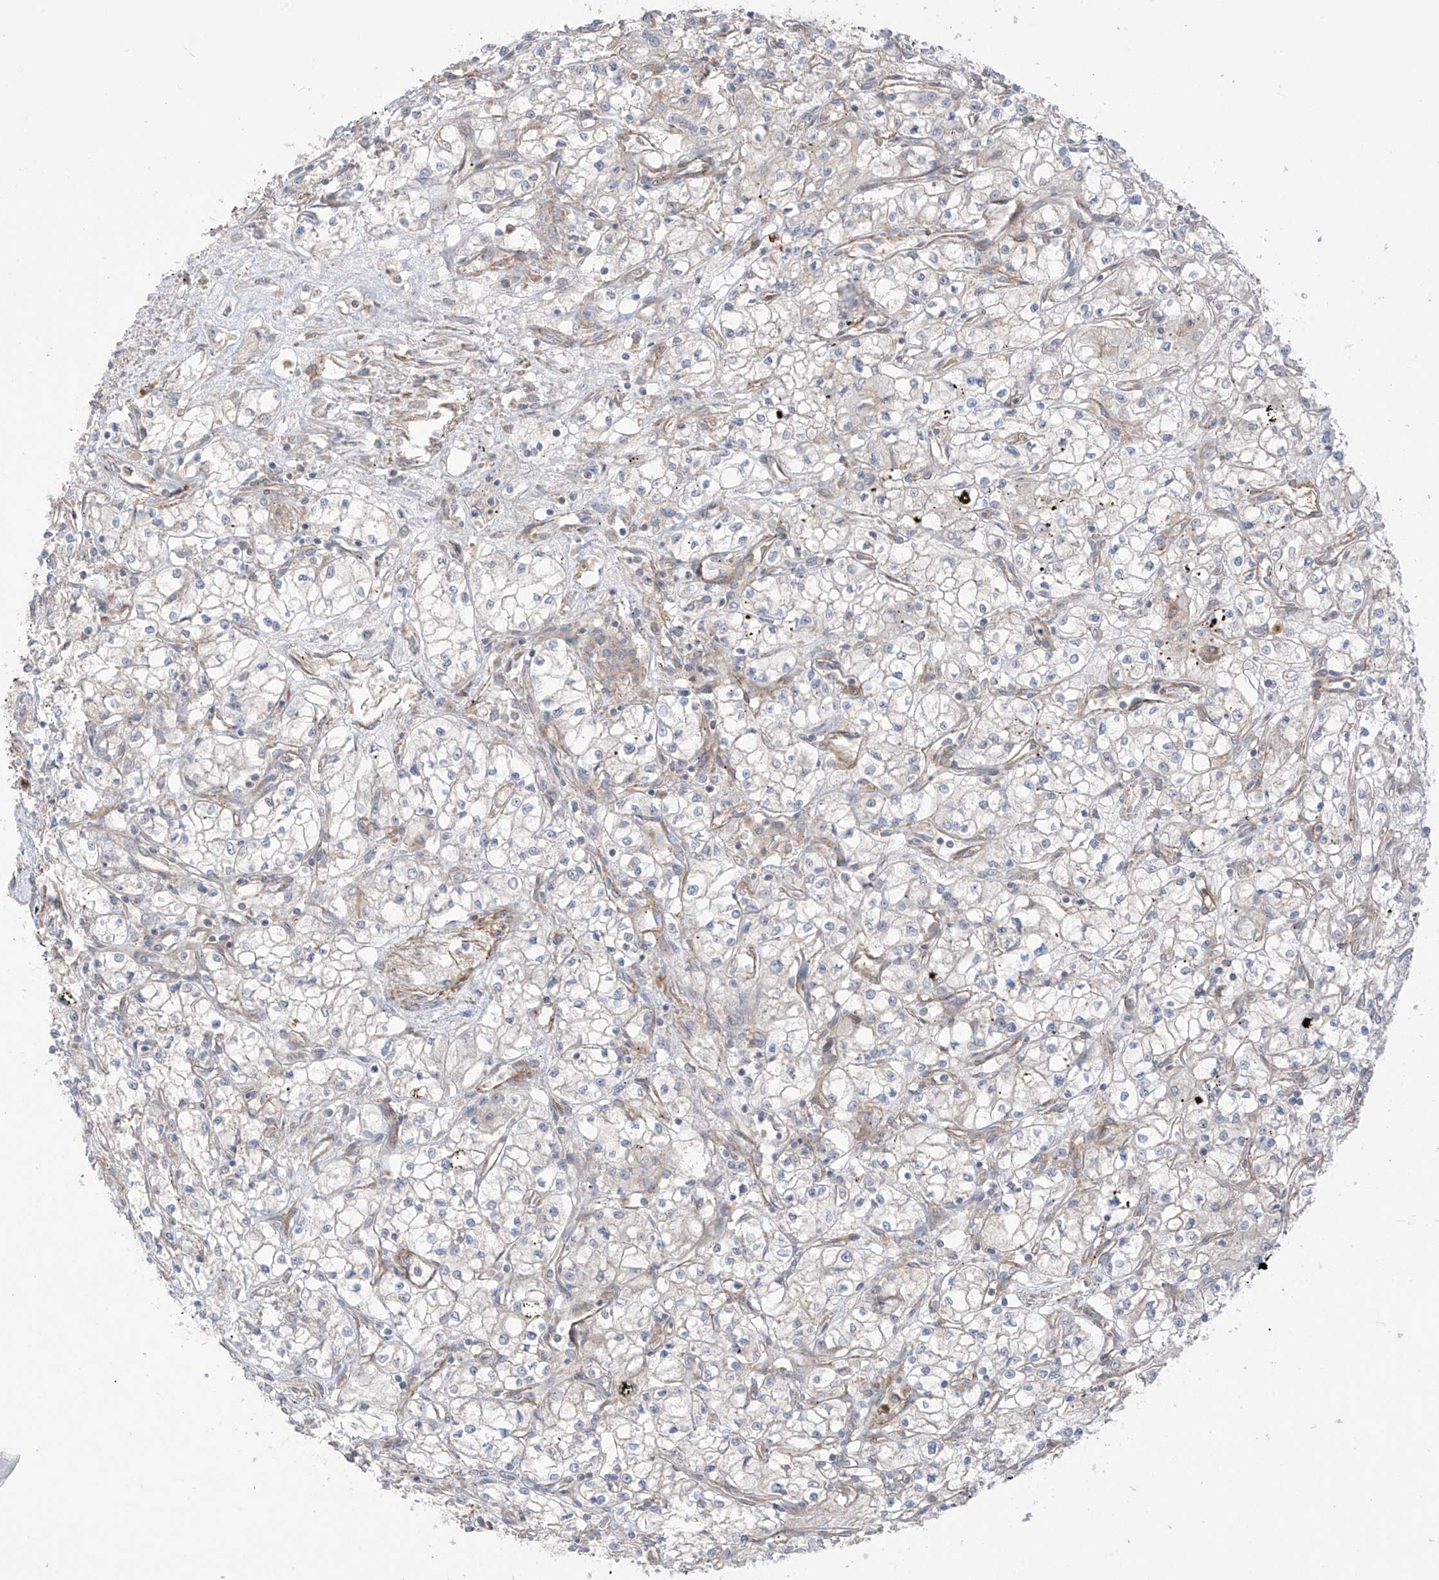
{"staining": {"intensity": "negative", "quantity": "none", "location": "none"}, "tissue": "renal cancer", "cell_type": "Tumor cells", "image_type": "cancer", "snomed": [{"axis": "morphology", "description": "Adenocarcinoma, NOS"}, {"axis": "topography", "description": "Kidney"}], "caption": "Tumor cells are negative for brown protein staining in renal cancer (adenocarcinoma).", "gene": "TRMU", "patient": {"sex": "male", "age": 59}}